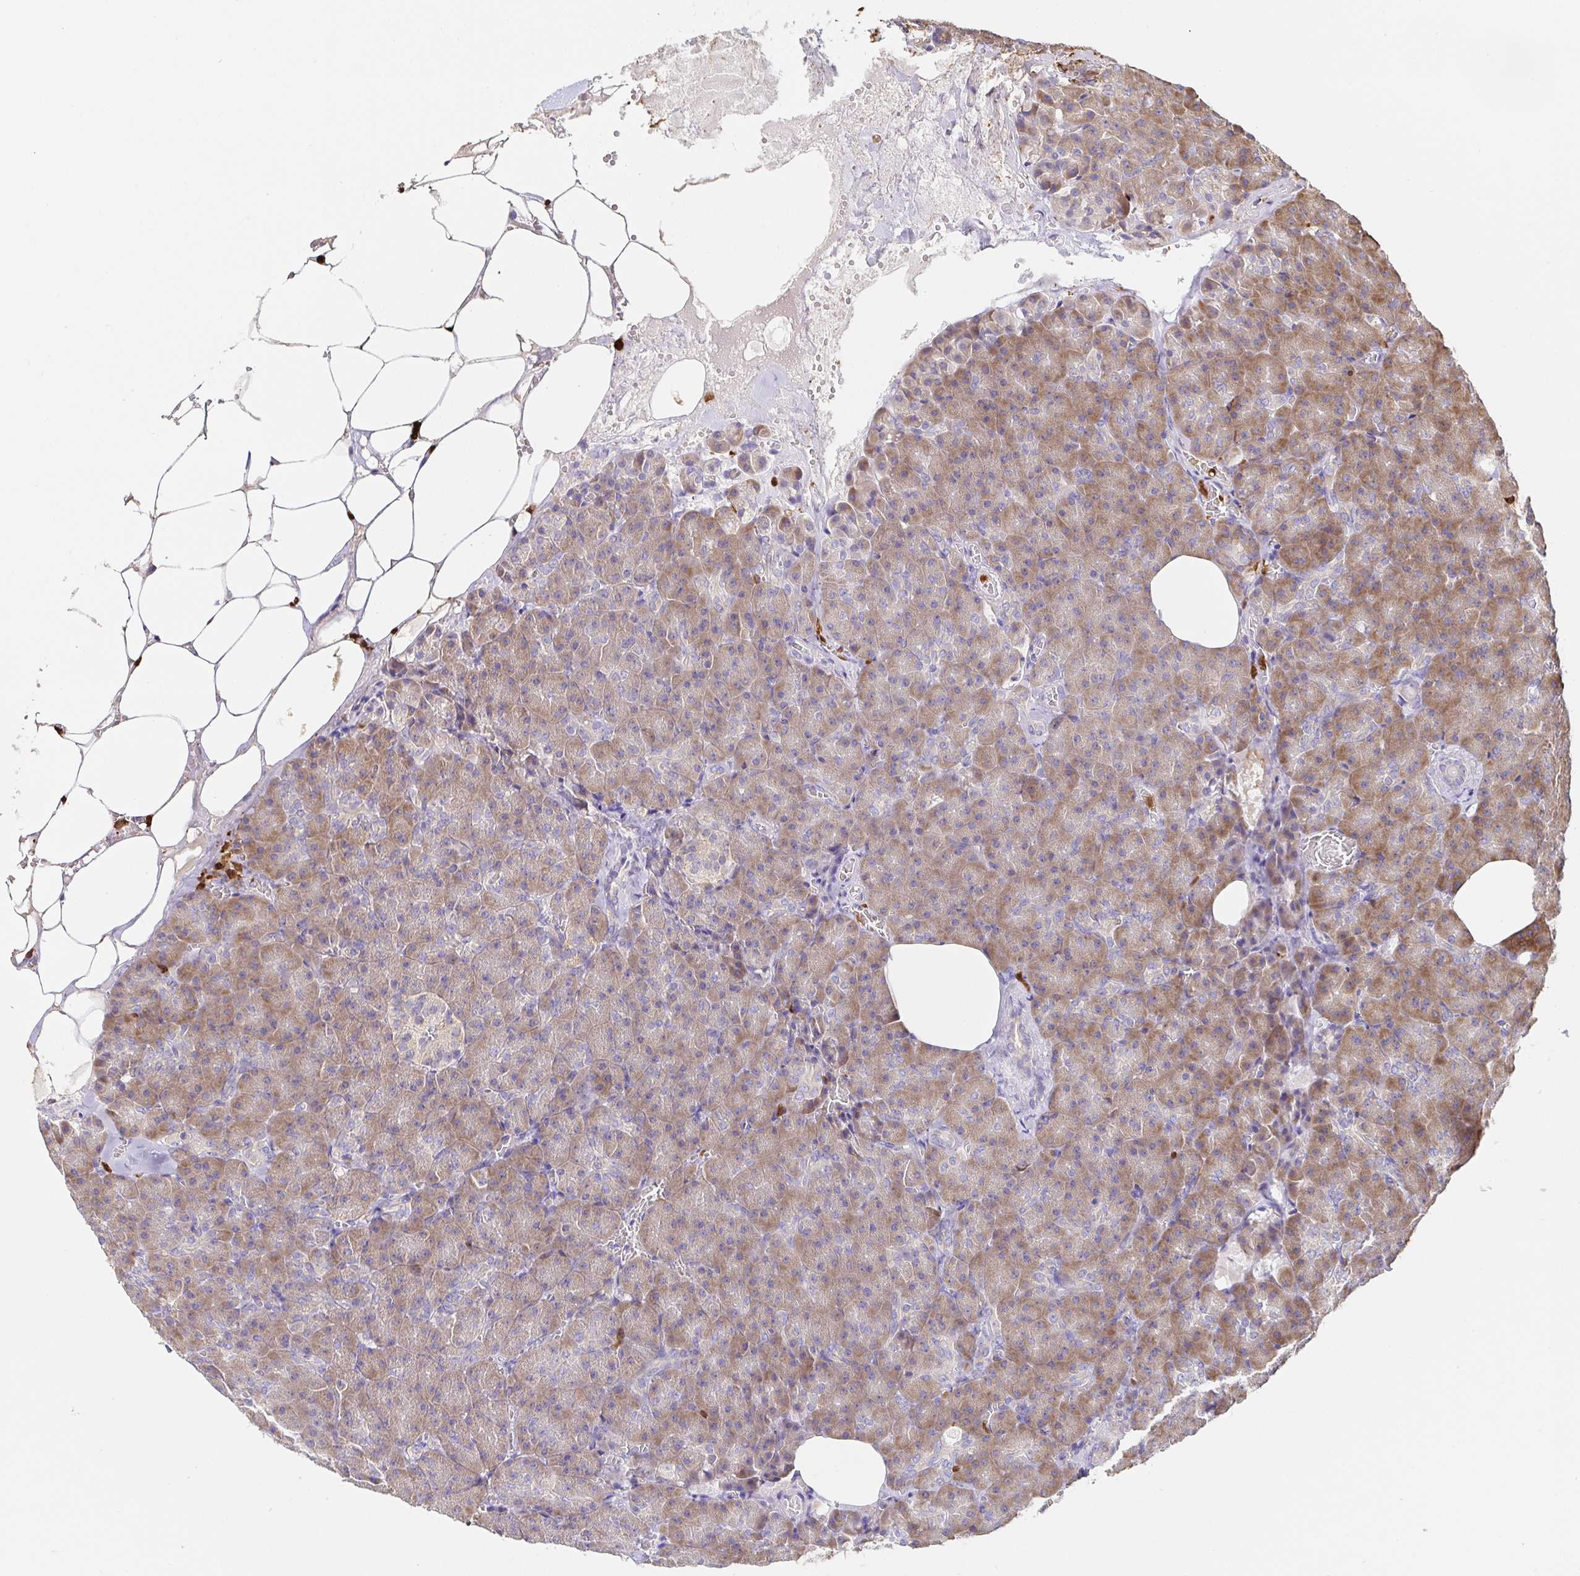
{"staining": {"intensity": "moderate", "quantity": ">75%", "location": "cytoplasmic/membranous"}, "tissue": "pancreas", "cell_type": "Exocrine glandular cells", "image_type": "normal", "snomed": [{"axis": "morphology", "description": "Normal tissue, NOS"}, {"axis": "topography", "description": "Pancreas"}], "caption": "IHC micrograph of normal pancreas: pancreas stained using immunohistochemistry (IHC) displays medium levels of moderate protein expression localized specifically in the cytoplasmic/membranous of exocrine glandular cells, appearing as a cytoplasmic/membranous brown color.", "gene": "PDPK1", "patient": {"sex": "female", "age": 74}}